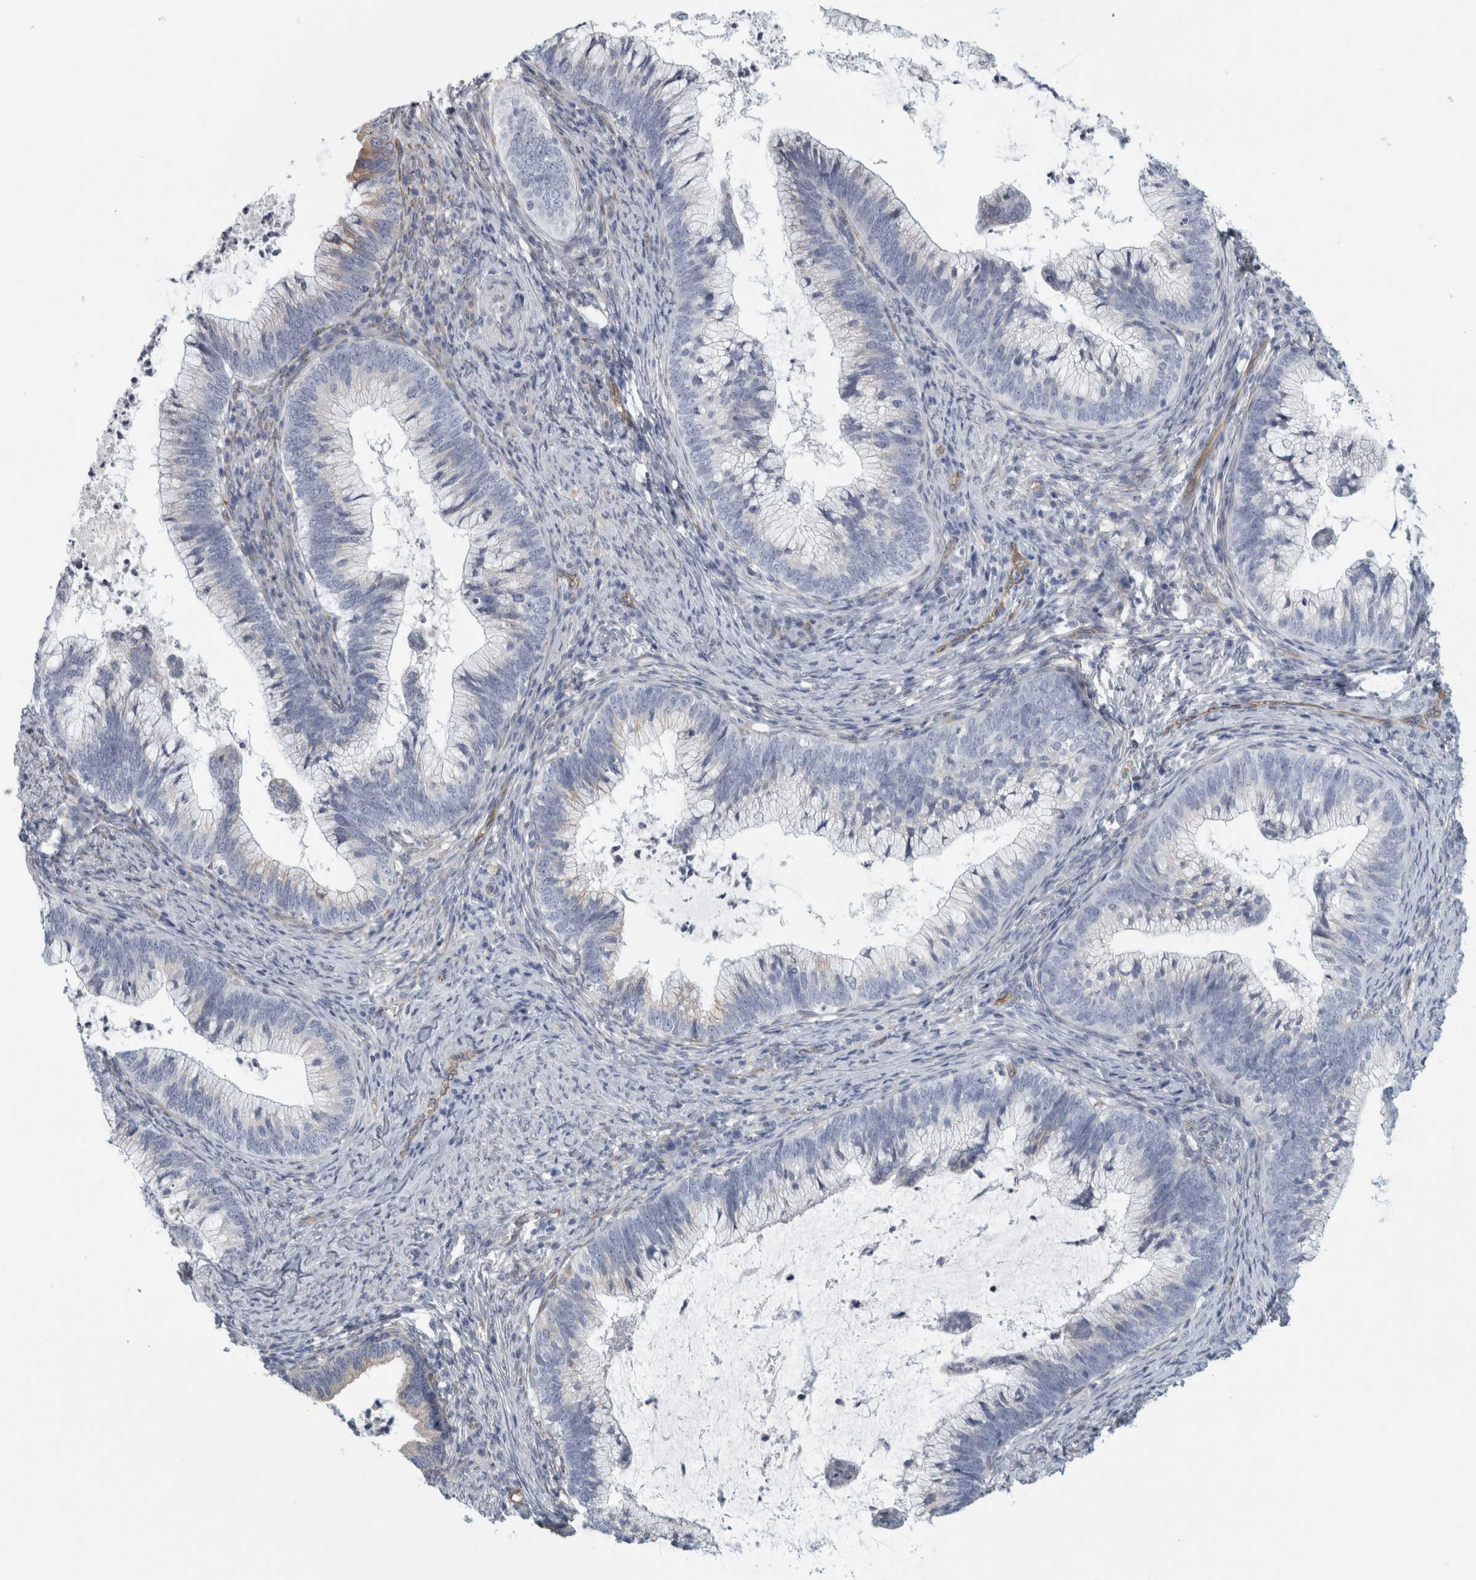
{"staining": {"intensity": "negative", "quantity": "none", "location": "none"}, "tissue": "cervical cancer", "cell_type": "Tumor cells", "image_type": "cancer", "snomed": [{"axis": "morphology", "description": "Adenocarcinoma, NOS"}, {"axis": "topography", "description": "Cervix"}], "caption": "Tumor cells are negative for protein expression in human adenocarcinoma (cervical).", "gene": "B3GNT3", "patient": {"sex": "female", "age": 36}}